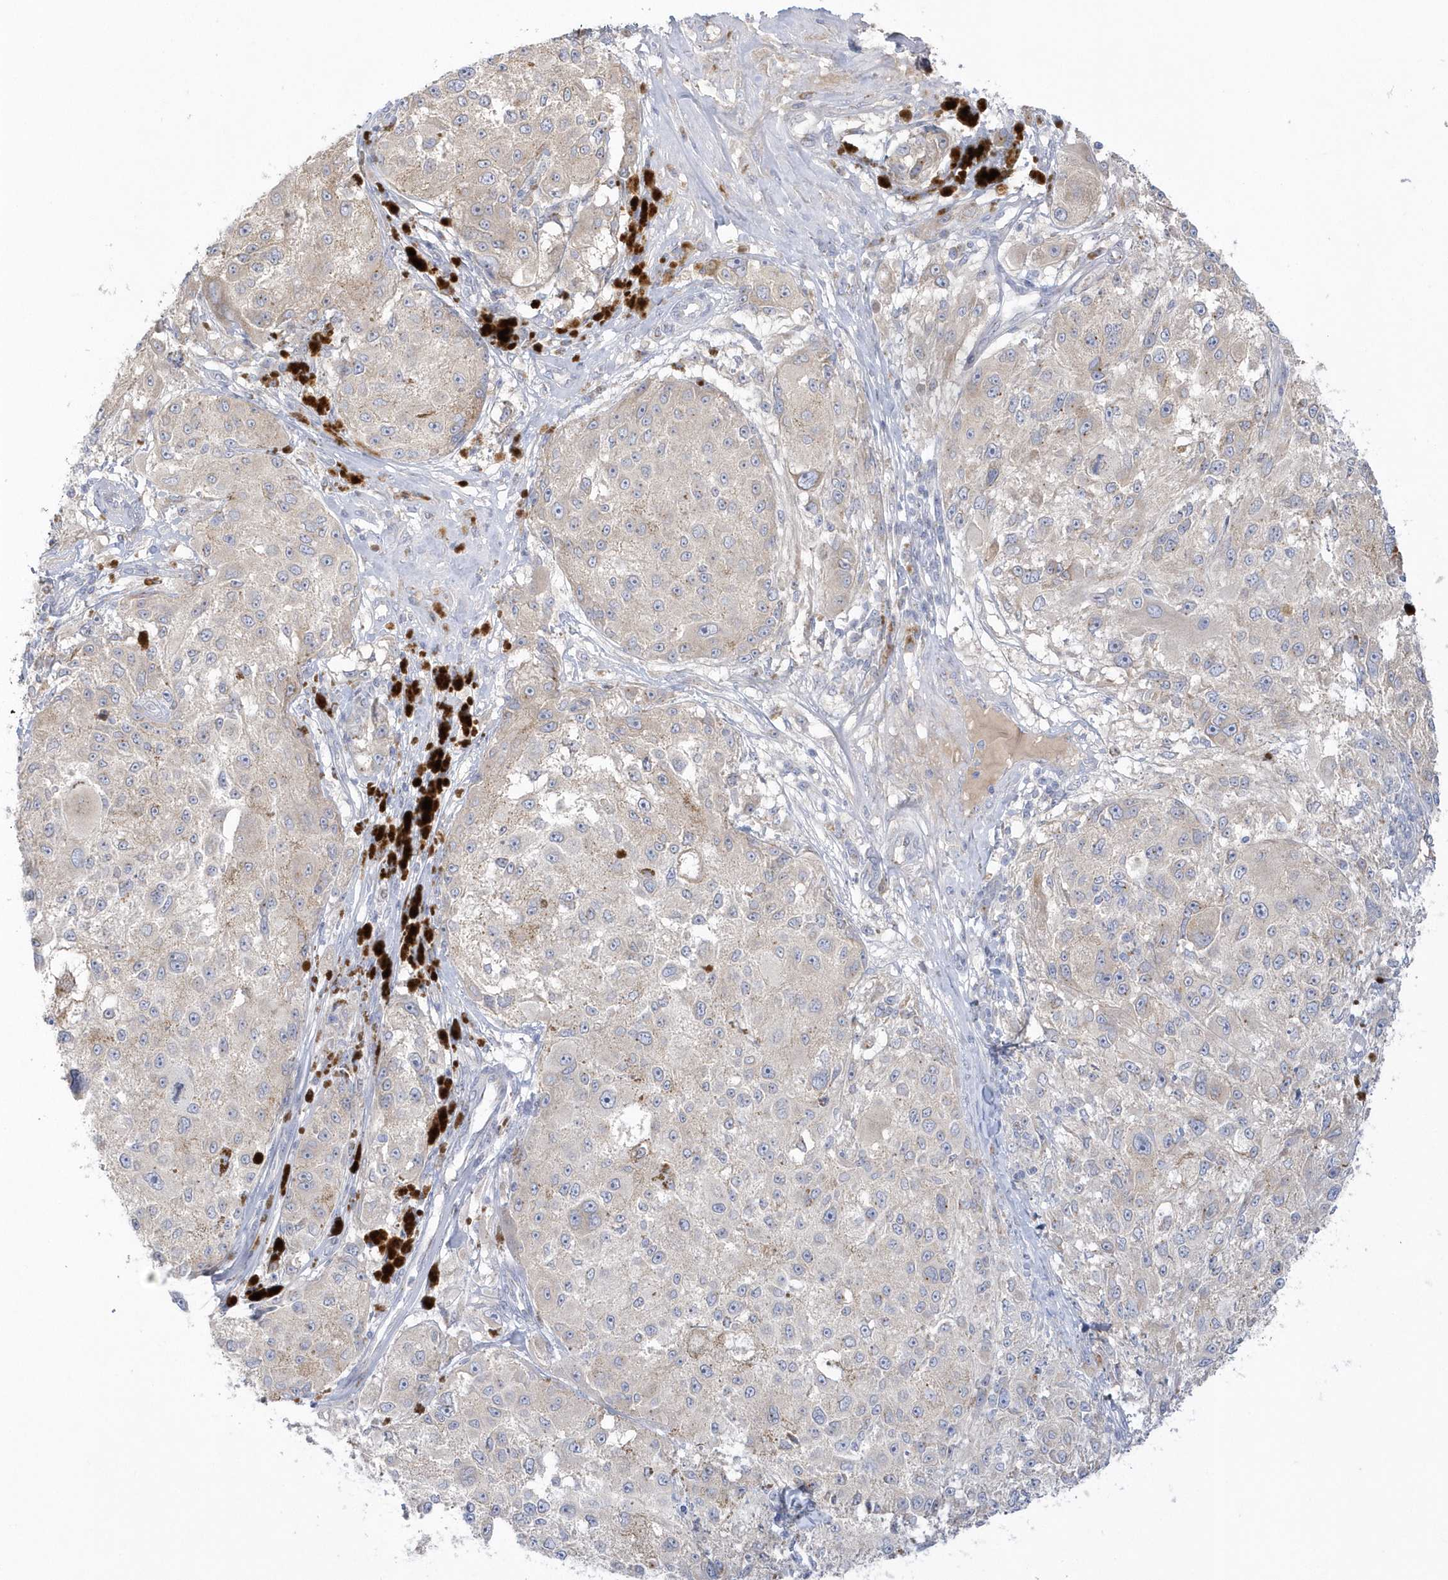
{"staining": {"intensity": "negative", "quantity": "none", "location": "none"}, "tissue": "melanoma", "cell_type": "Tumor cells", "image_type": "cancer", "snomed": [{"axis": "morphology", "description": "Necrosis, NOS"}, {"axis": "morphology", "description": "Malignant melanoma, NOS"}, {"axis": "topography", "description": "Skin"}], "caption": "Tumor cells show no significant positivity in malignant melanoma. (DAB IHC, high magnification).", "gene": "SEMA3D", "patient": {"sex": "female", "age": 87}}